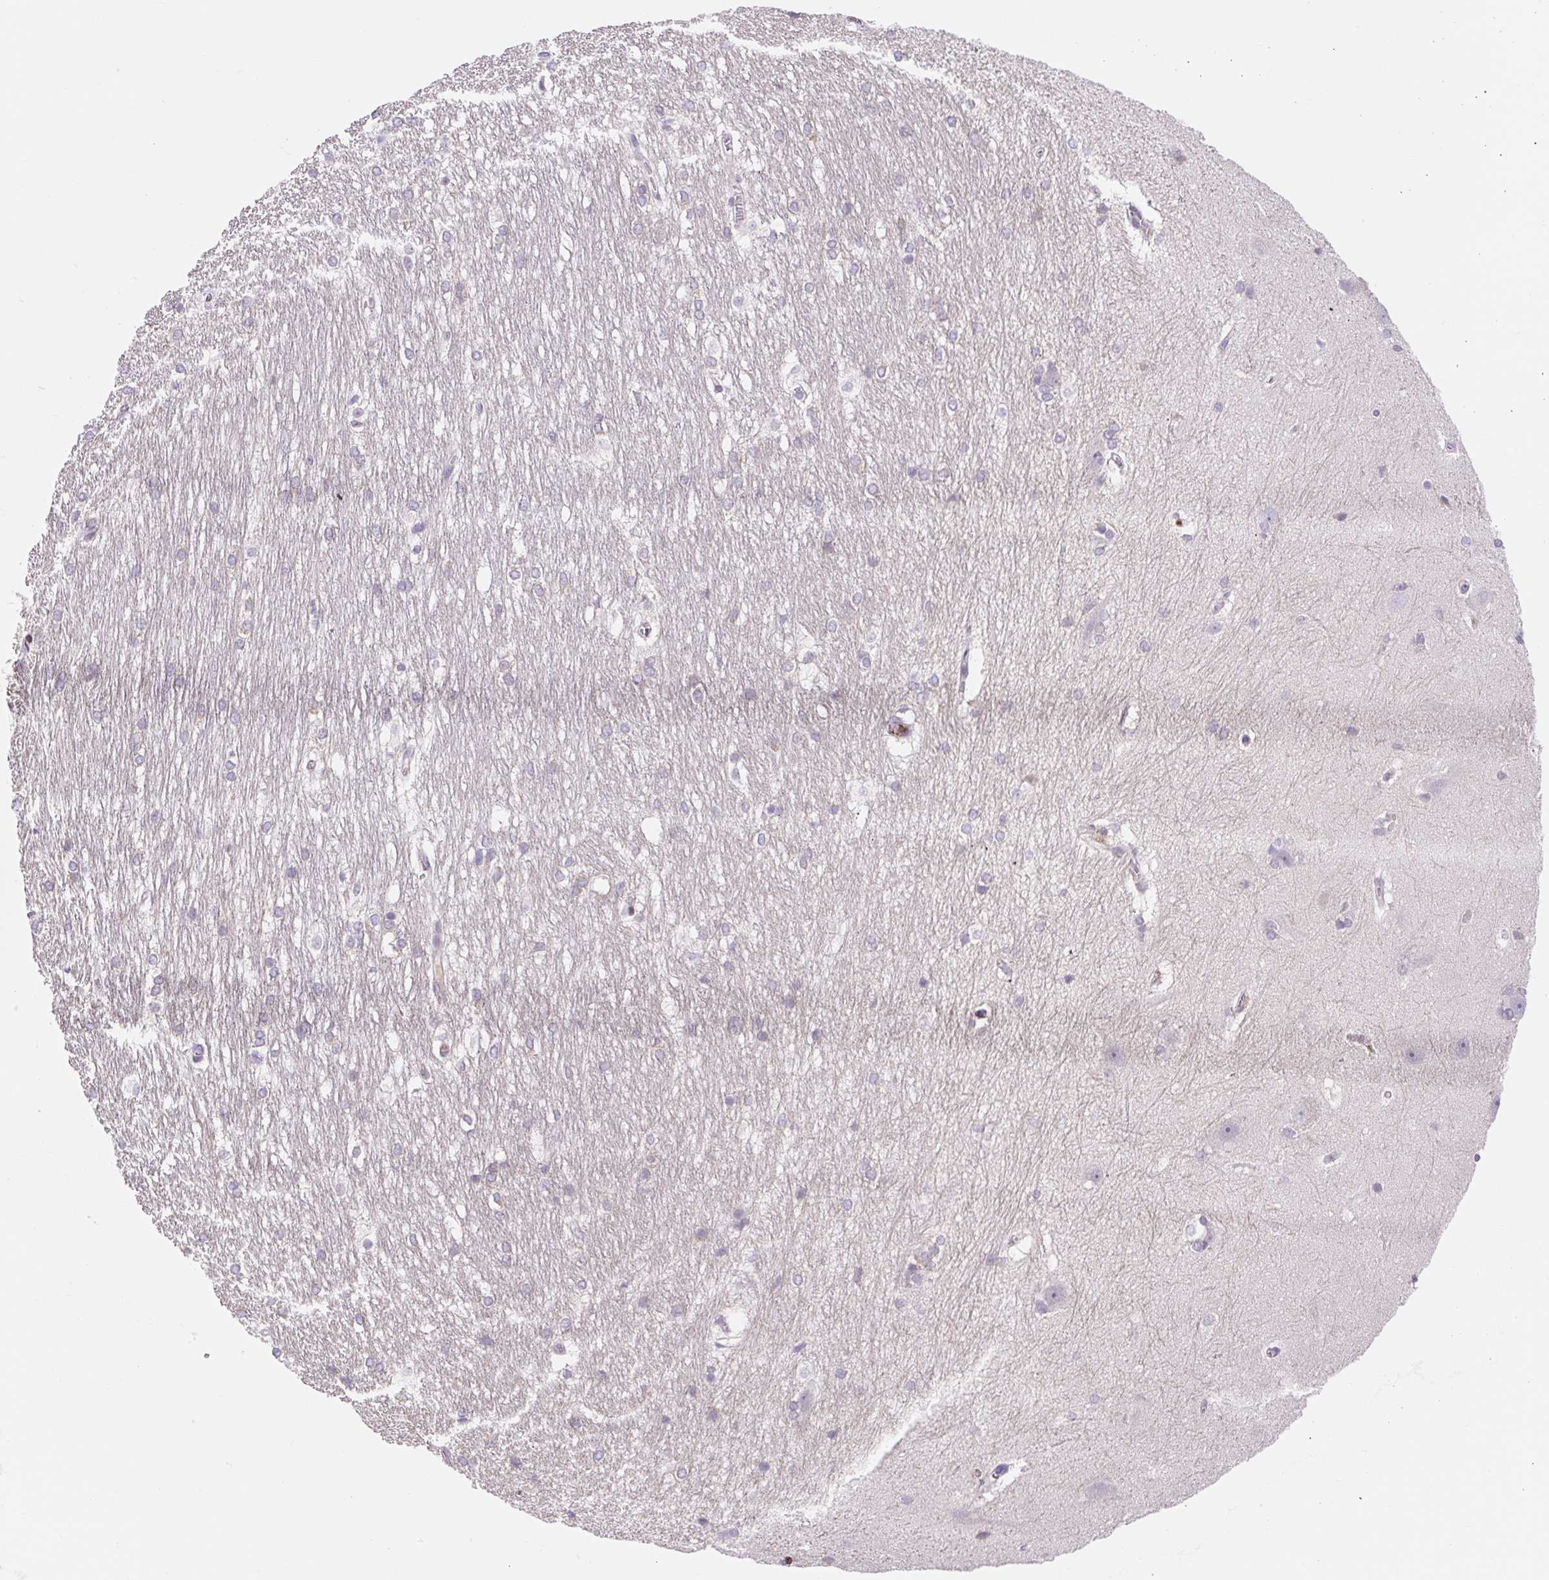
{"staining": {"intensity": "negative", "quantity": "none", "location": "none"}, "tissue": "hippocampus", "cell_type": "Glial cells", "image_type": "normal", "snomed": [{"axis": "morphology", "description": "Normal tissue, NOS"}, {"axis": "topography", "description": "Cerebral cortex"}, {"axis": "topography", "description": "Hippocampus"}], "caption": "A high-resolution micrograph shows immunohistochemistry staining of benign hippocampus, which demonstrates no significant staining in glial cells. (Immunohistochemistry (ihc), brightfield microscopy, high magnification).", "gene": "TPRG1", "patient": {"sex": "female", "age": 19}}